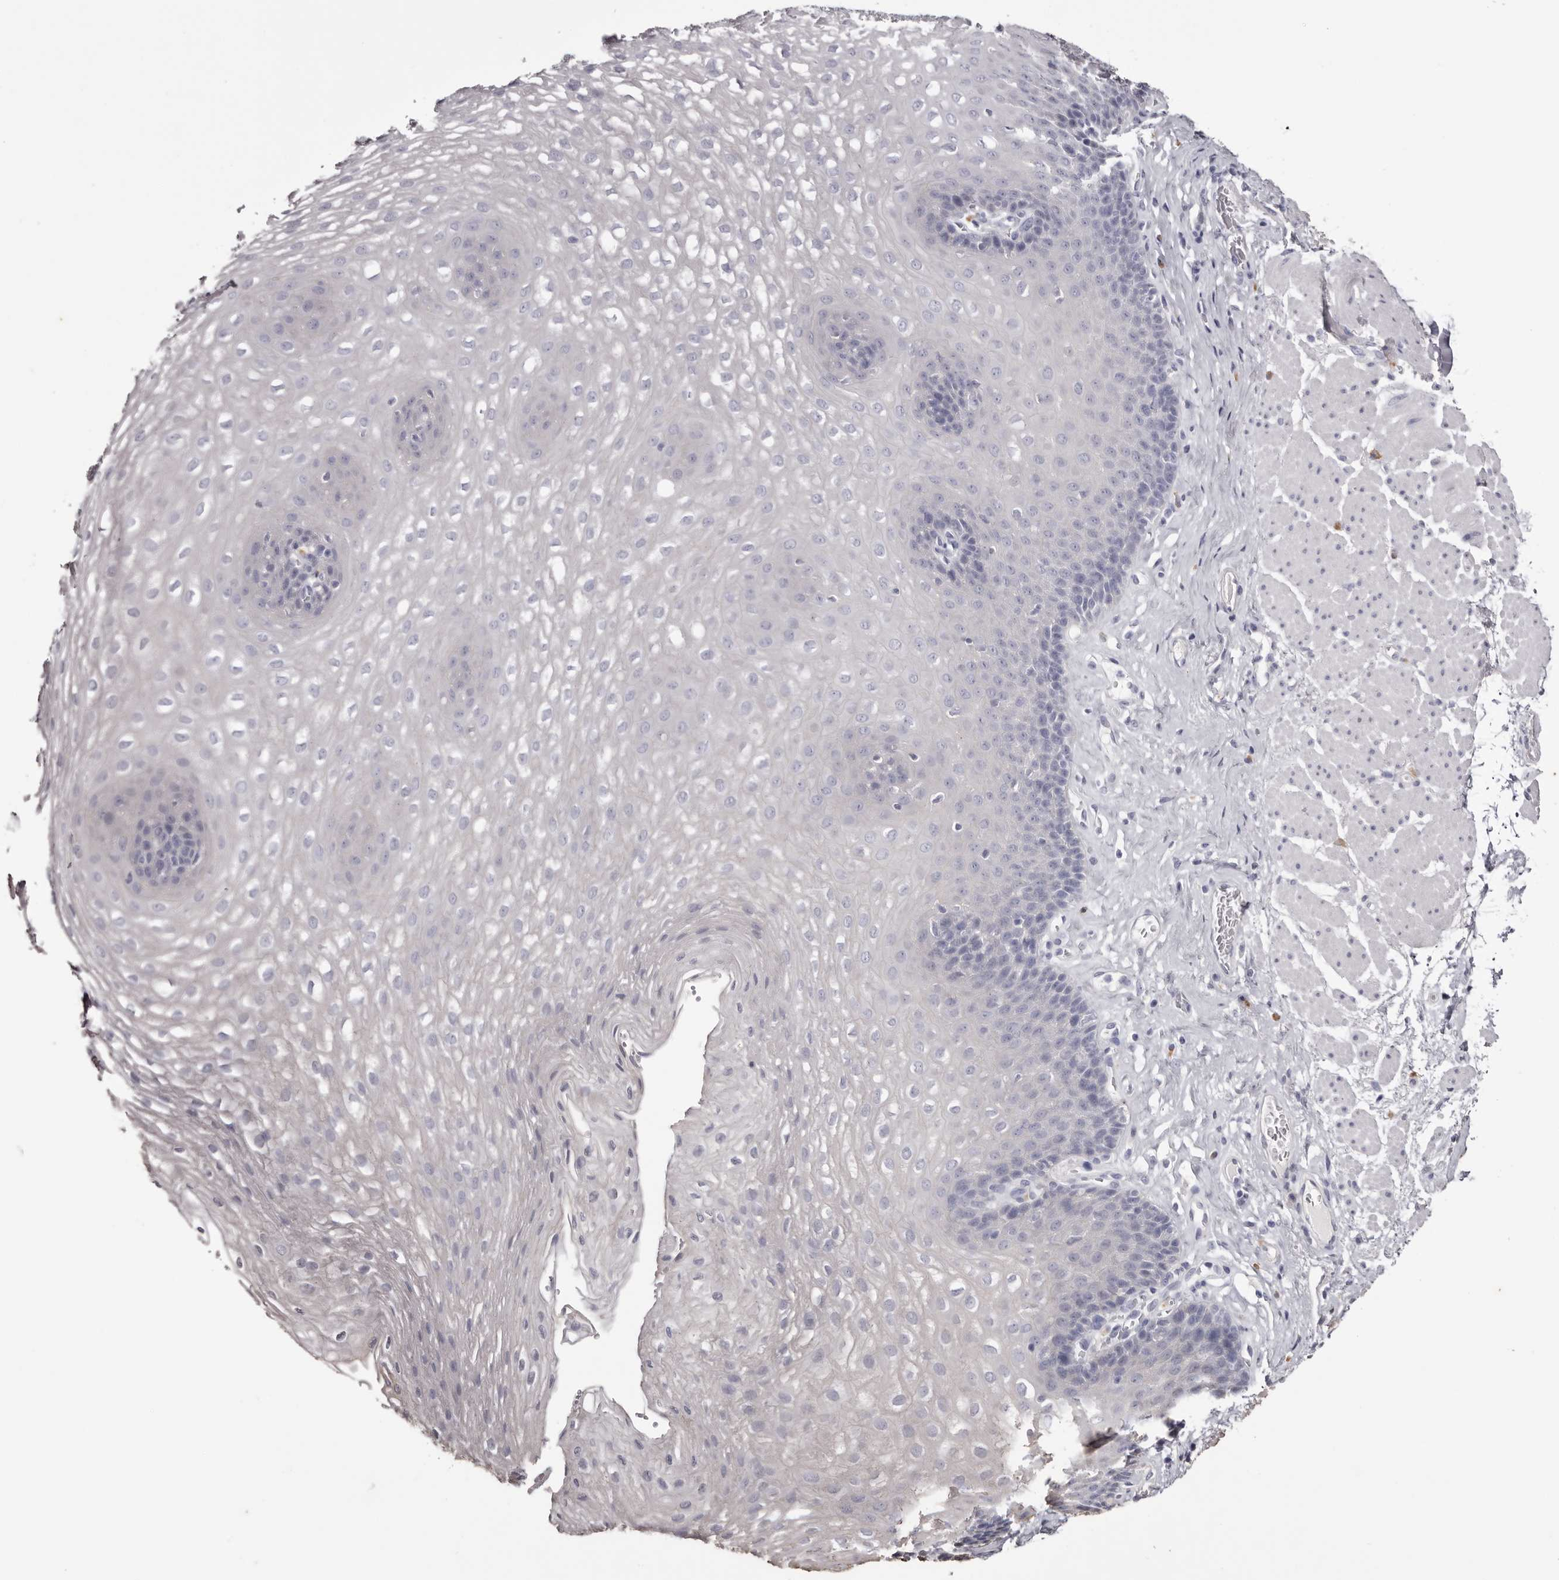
{"staining": {"intensity": "negative", "quantity": "none", "location": "none"}, "tissue": "esophagus", "cell_type": "Squamous epithelial cells", "image_type": "normal", "snomed": [{"axis": "morphology", "description": "Normal tissue, NOS"}, {"axis": "topography", "description": "Esophagus"}], "caption": "The micrograph displays no significant staining in squamous epithelial cells of esophagus. The staining is performed using DAB (3,3'-diaminobenzidine) brown chromogen with nuclei counter-stained in using hematoxylin.", "gene": "CA6", "patient": {"sex": "female", "age": 66}}